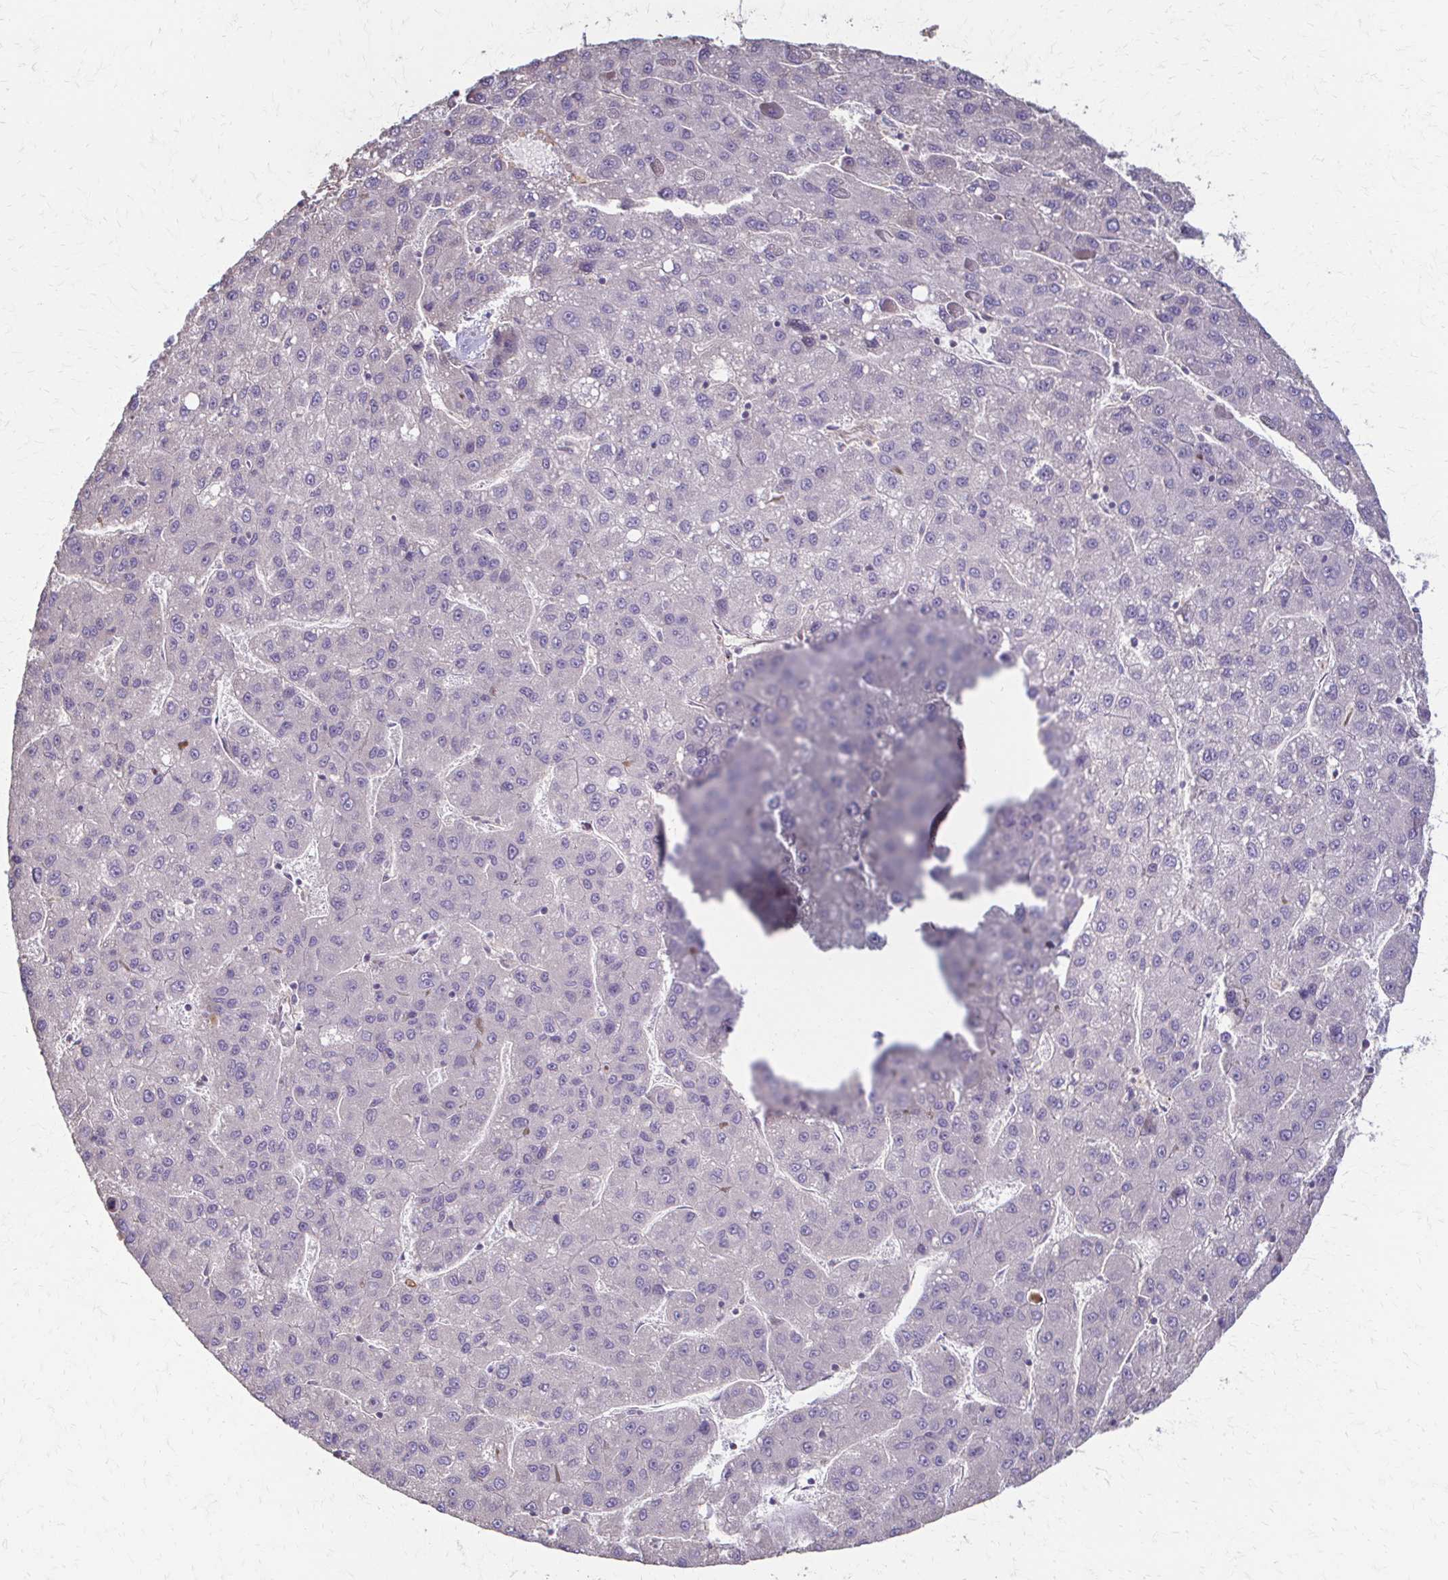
{"staining": {"intensity": "negative", "quantity": "none", "location": "none"}, "tissue": "liver cancer", "cell_type": "Tumor cells", "image_type": "cancer", "snomed": [{"axis": "morphology", "description": "Carcinoma, Hepatocellular, NOS"}, {"axis": "topography", "description": "Liver"}], "caption": "Liver cancer stained for a protein using IHC exhibits no expression tumor cells.", "gene": "IL18BP", "patient": {"sex": "female", "age": 82}}